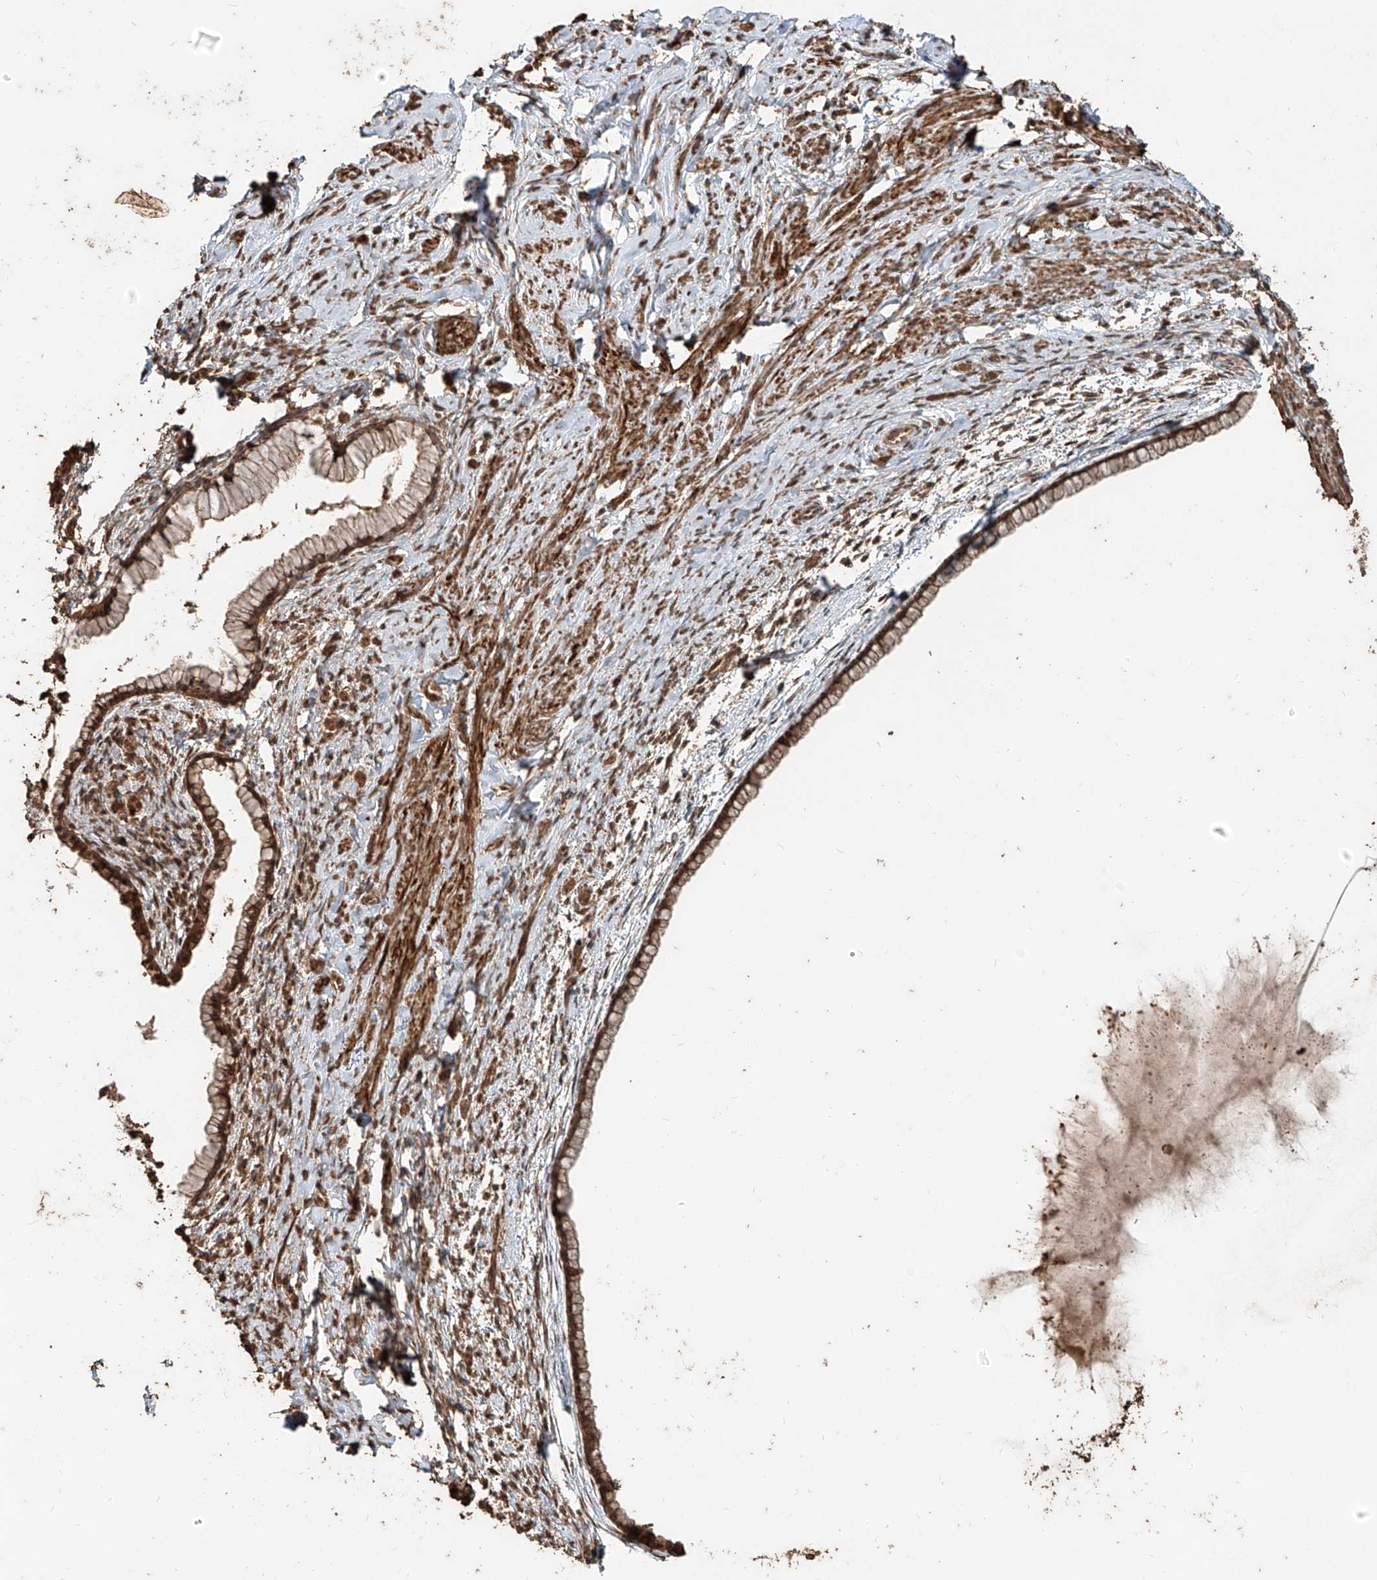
{"staining": {"intensity": "strong", "quantity": ">75%", "location": "cytoplasmic/membranous,nuclear"}, "tissue": "cervix", "cell_type": "Glandular cells", "image_type": "normal", "snomed": [{"axis": "morphology", "description": "Normal tissue, NOS"}, {"axis": "topography", "description": "Cervix"}], "caption": "Immunohistochemistry (IHC) of unremarkable human cervix demonstrates high levels of strong cytoplasmic/membranous,nuclear expression in about >75% of glandular cells.", "gene": "ZNF660", "patient": {"sex": "female", "age": 75}}